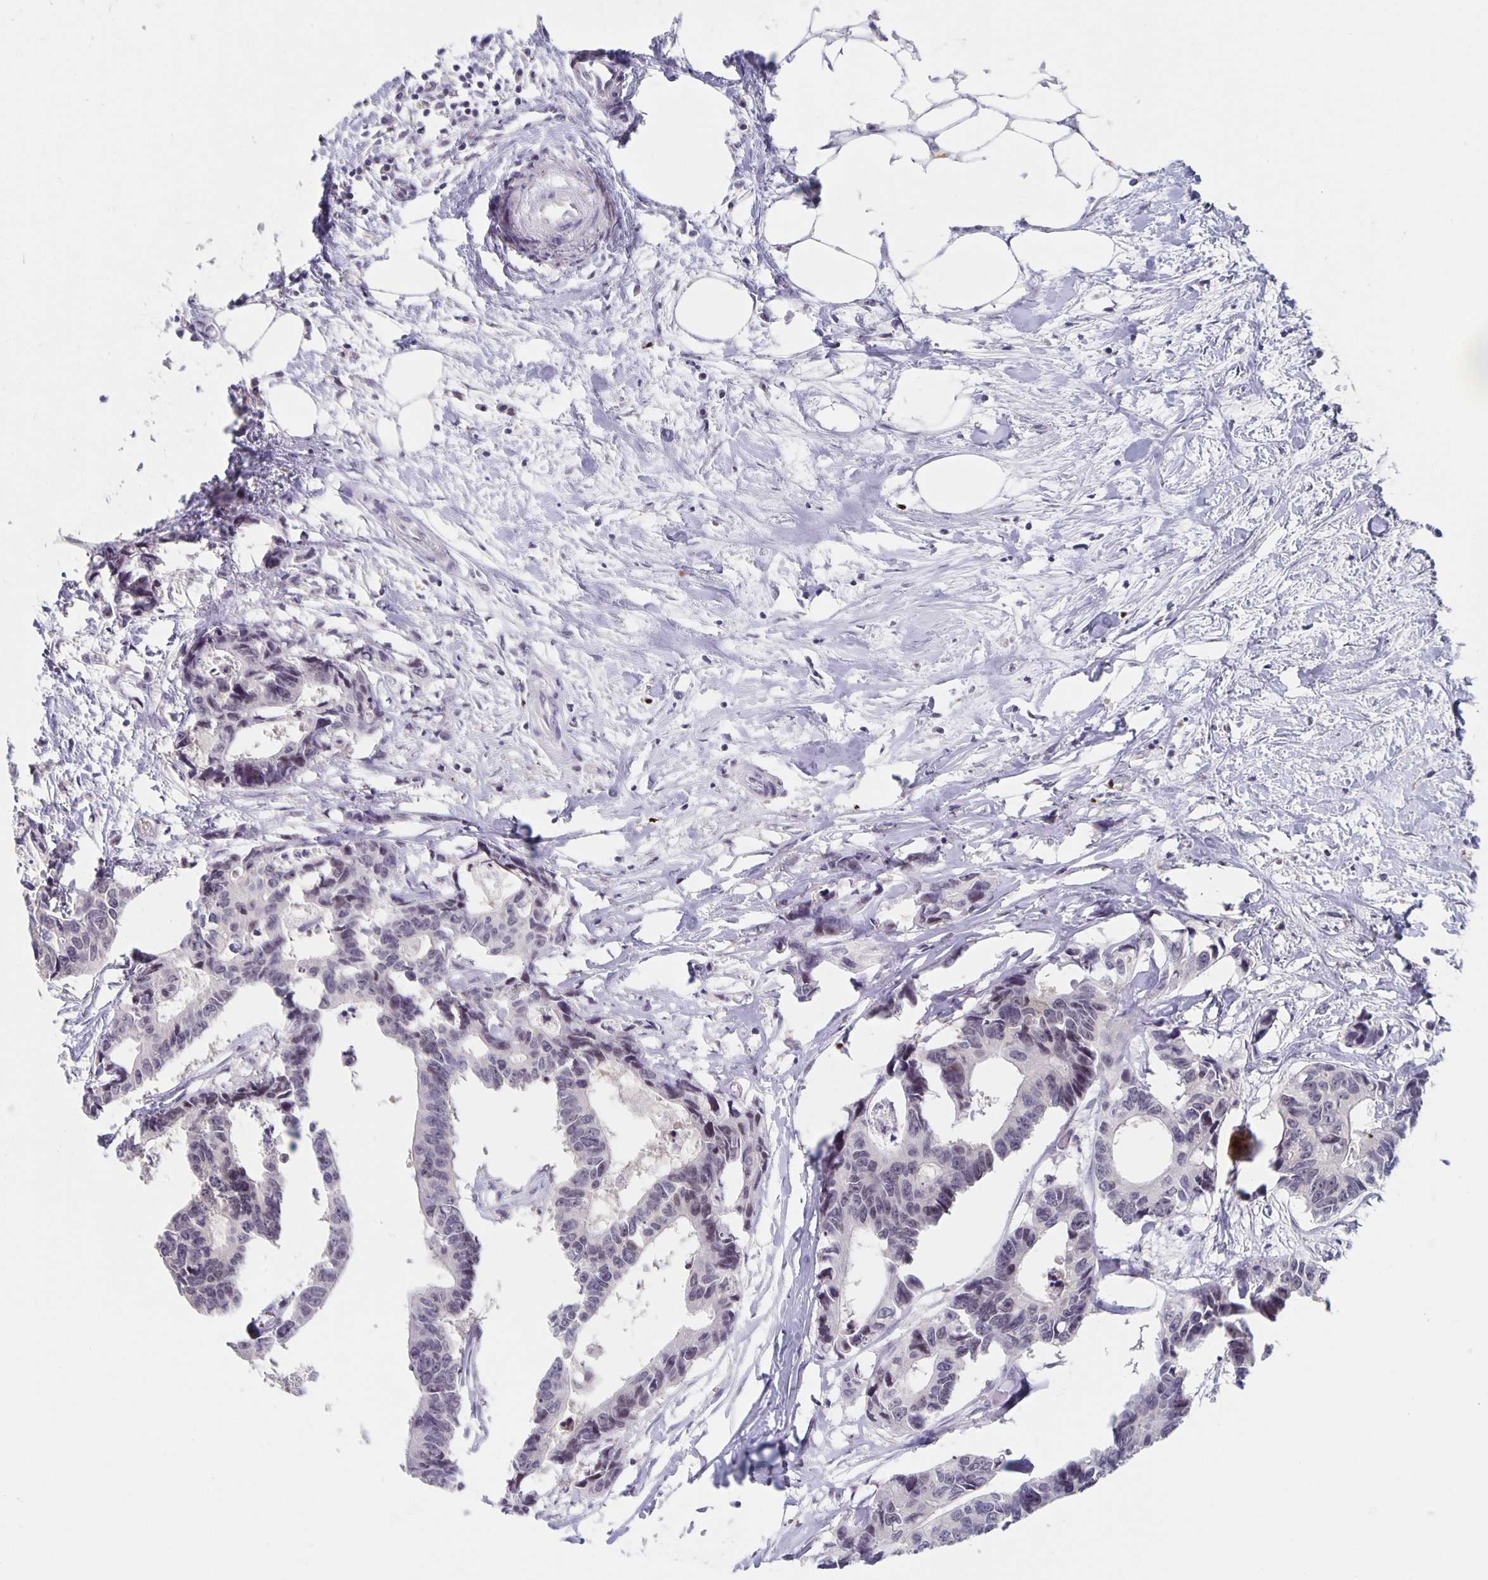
{"staining": {"intensity": "weak", "quantity": "<25%", "location": "nuclear"}, "tissue": "colorectal cancer", "cell_type": "Tumor cells", "image_type": "cancer", "snomed": [{"axis": "morphology", "description": "Adenocarcinoma, NOS"}, {"axis": "topography", "description": "Rectum"}], "caption": "Colorectal cancer (adenocarcinoma) was stained to show a protein in brown. There is no significant staining in tumor cells. (DAB (3,3'-diaminobenzidine) immunohistochemistry (IHC) visualized using brightfield microscopy, high magnification).", "gene": "ZNF691", "patient": {"sex": "male", "age": 57}}